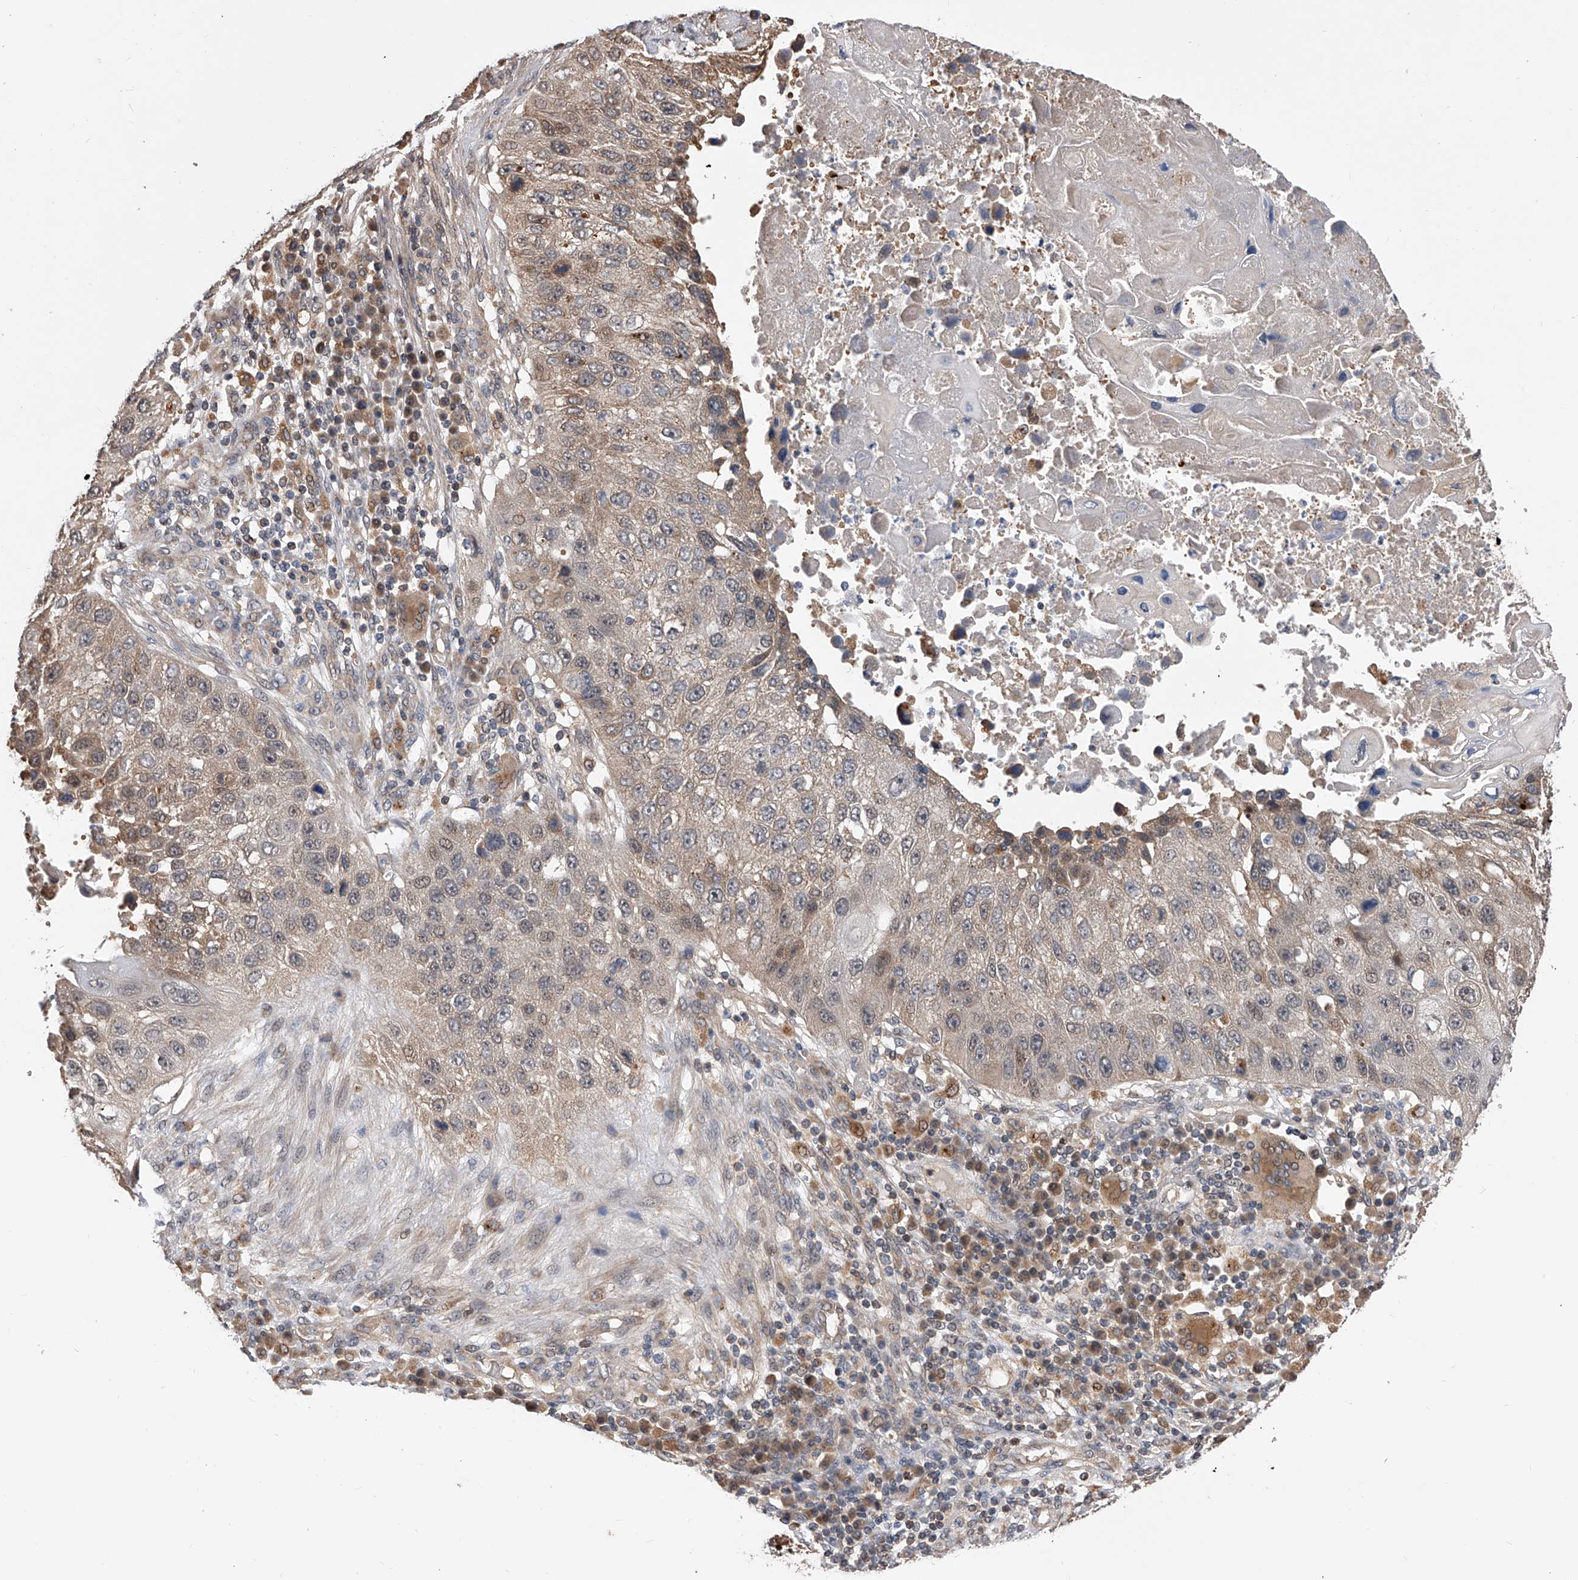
{"staining": {"intensity": "weak", "quantity": "<25%", "location": "cytoplasmic/membranous,nuclear"}, "tissue": "lung cancer", "cell_type": "Tumor cells", "image_type": "cancer", "snomed": [{"axis": "morphology", "description": "Squamous cell carcinoma, NOS"}, {"axis": "topography", "description": "Lung"}], "caption": "This is an IHC image of lung cancer (squamous cell carcinoma). There is no expression in tumor cells.", "gene": "GMDS", "patient": {"sex": "male", "age": 61}}